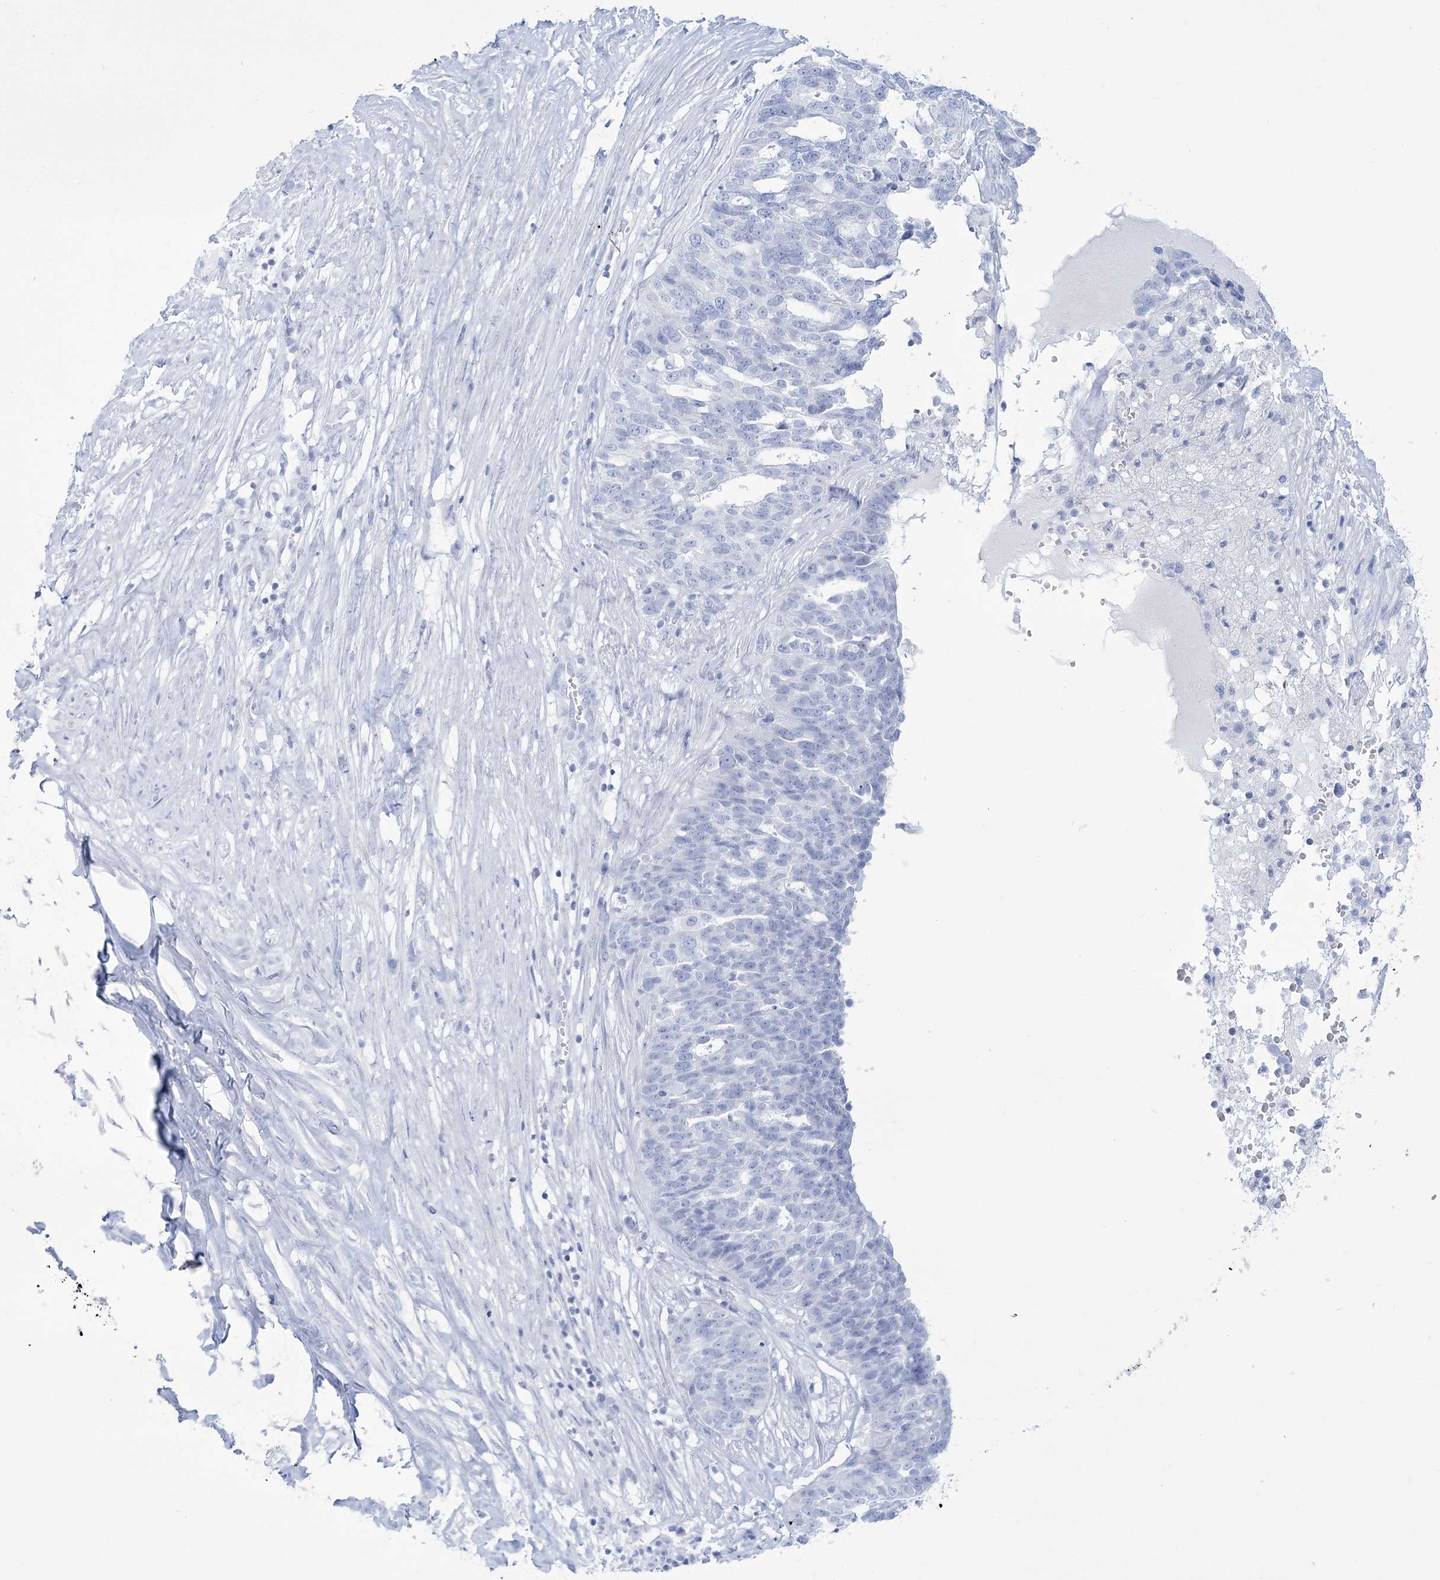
{"staining": {"intensity": "negative", "quantity": "none", "location": "none"}, "tissue": "ovarian cancer", "cell_type": "Tumor cells", "image_type": "cancer", "snomed": [{"axis": "morphology", "description": "Cystadenocarcinoma, serous, NOS"}, {"axis": "topography", "description": "Ovary"}], "caption": "Protein analysis of ovarian cancer shows no significant positivity in tumor cells.", "gene": "RBP2", "patient": {"sex": "female", "age": 59}}